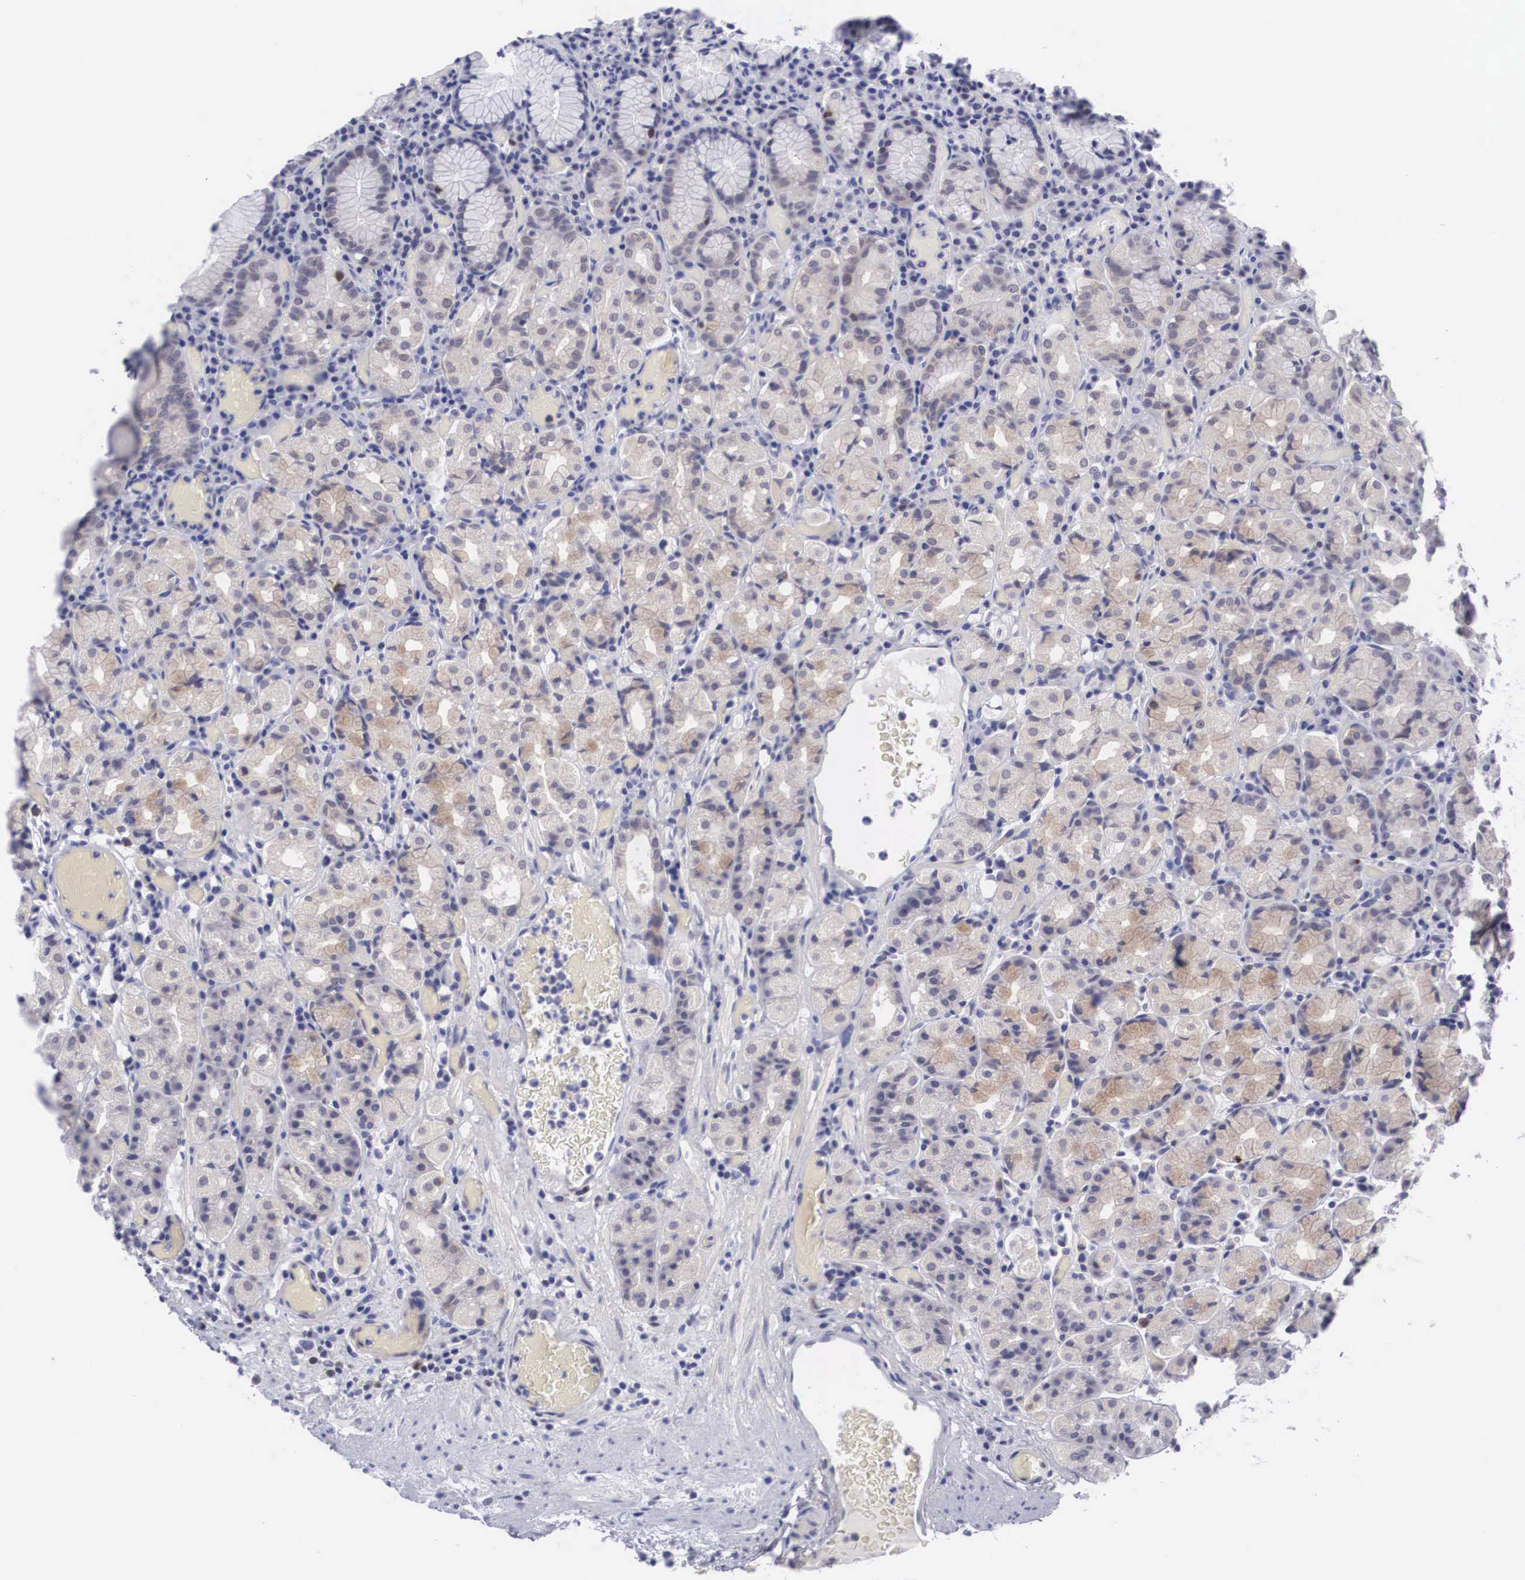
{"staining": {"intensity": "moderate", "quantity": "<25%", "location": "cytoplasmic/membranous,nuclear"}, "tissue": "stomach", "cell_type": "Glandular cells", "image_type": "normal", "snomed": [{"axis": "morphology", "description": "Normal tissue, NOS"}, {"axis": "topography", "description": "Stomach, lower"}], "caption": "Glandular cells exhibit low levels of moderate cytoplasmic/membranous,nuclear staining in about <25% of cells in unremarkable stomach.", "gene": "MAST4", "patient": {"sex": "male", "age": 58}}